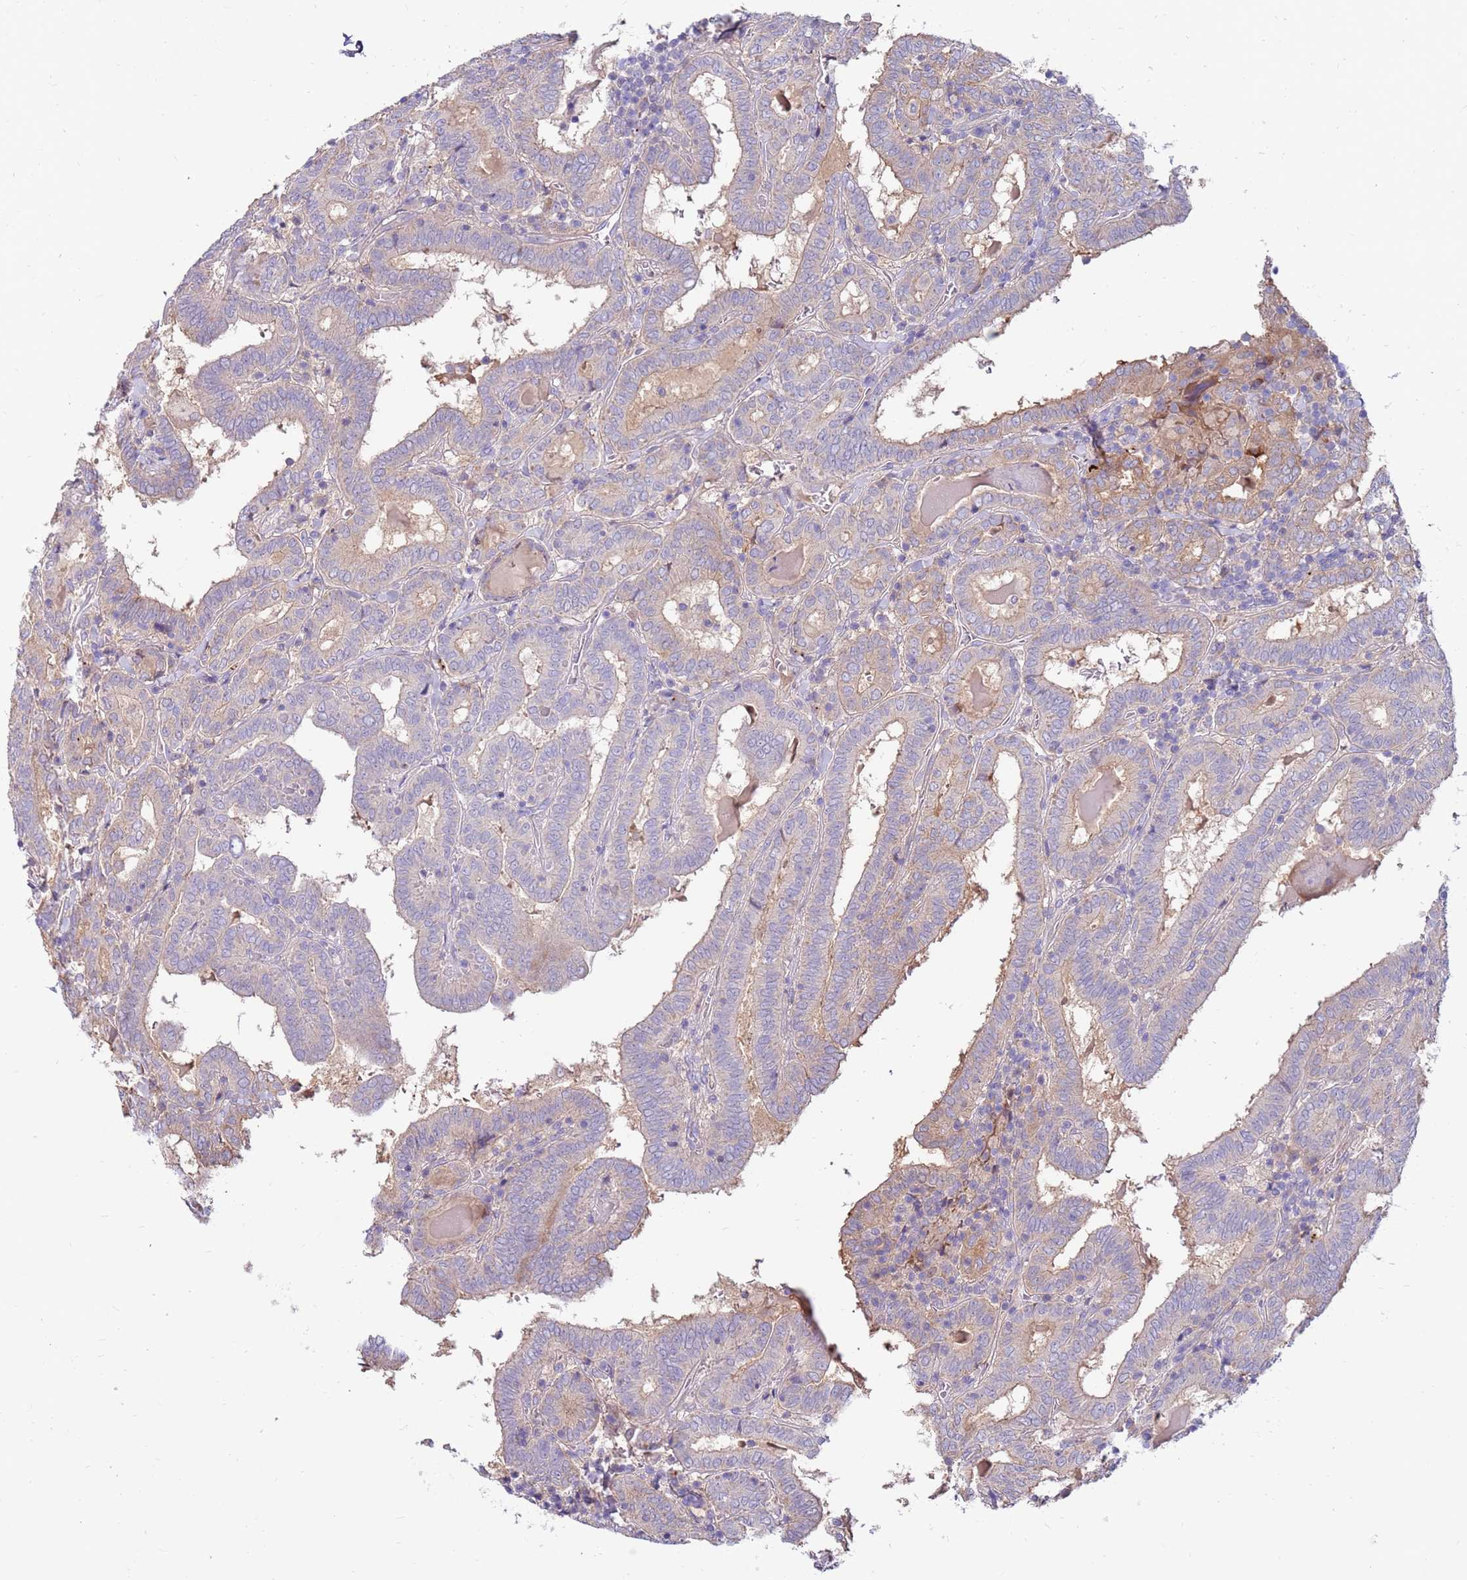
{"staining": {"intensity": "weak", "quantity": "<25%", "location": "cytoplasmic/membranous"}, "tissue": "thyroid cancer", "cell_type": "Tumor cells", "image_type": "cancer", "snomed": [{"axis": "morphology", "description": "Papillary adenocarcinoma, NOS"}, {"axis": "topography", "description": "Thyroid gland"}], "caption": "High power microscopy histopathology image of an IHC image of thyroid cancer (papillary adenocarcinoma), revealing no significant staining in tumor cells.", "gene": "SLC44A4", "patient": {"sex": "female", "age": 72}}